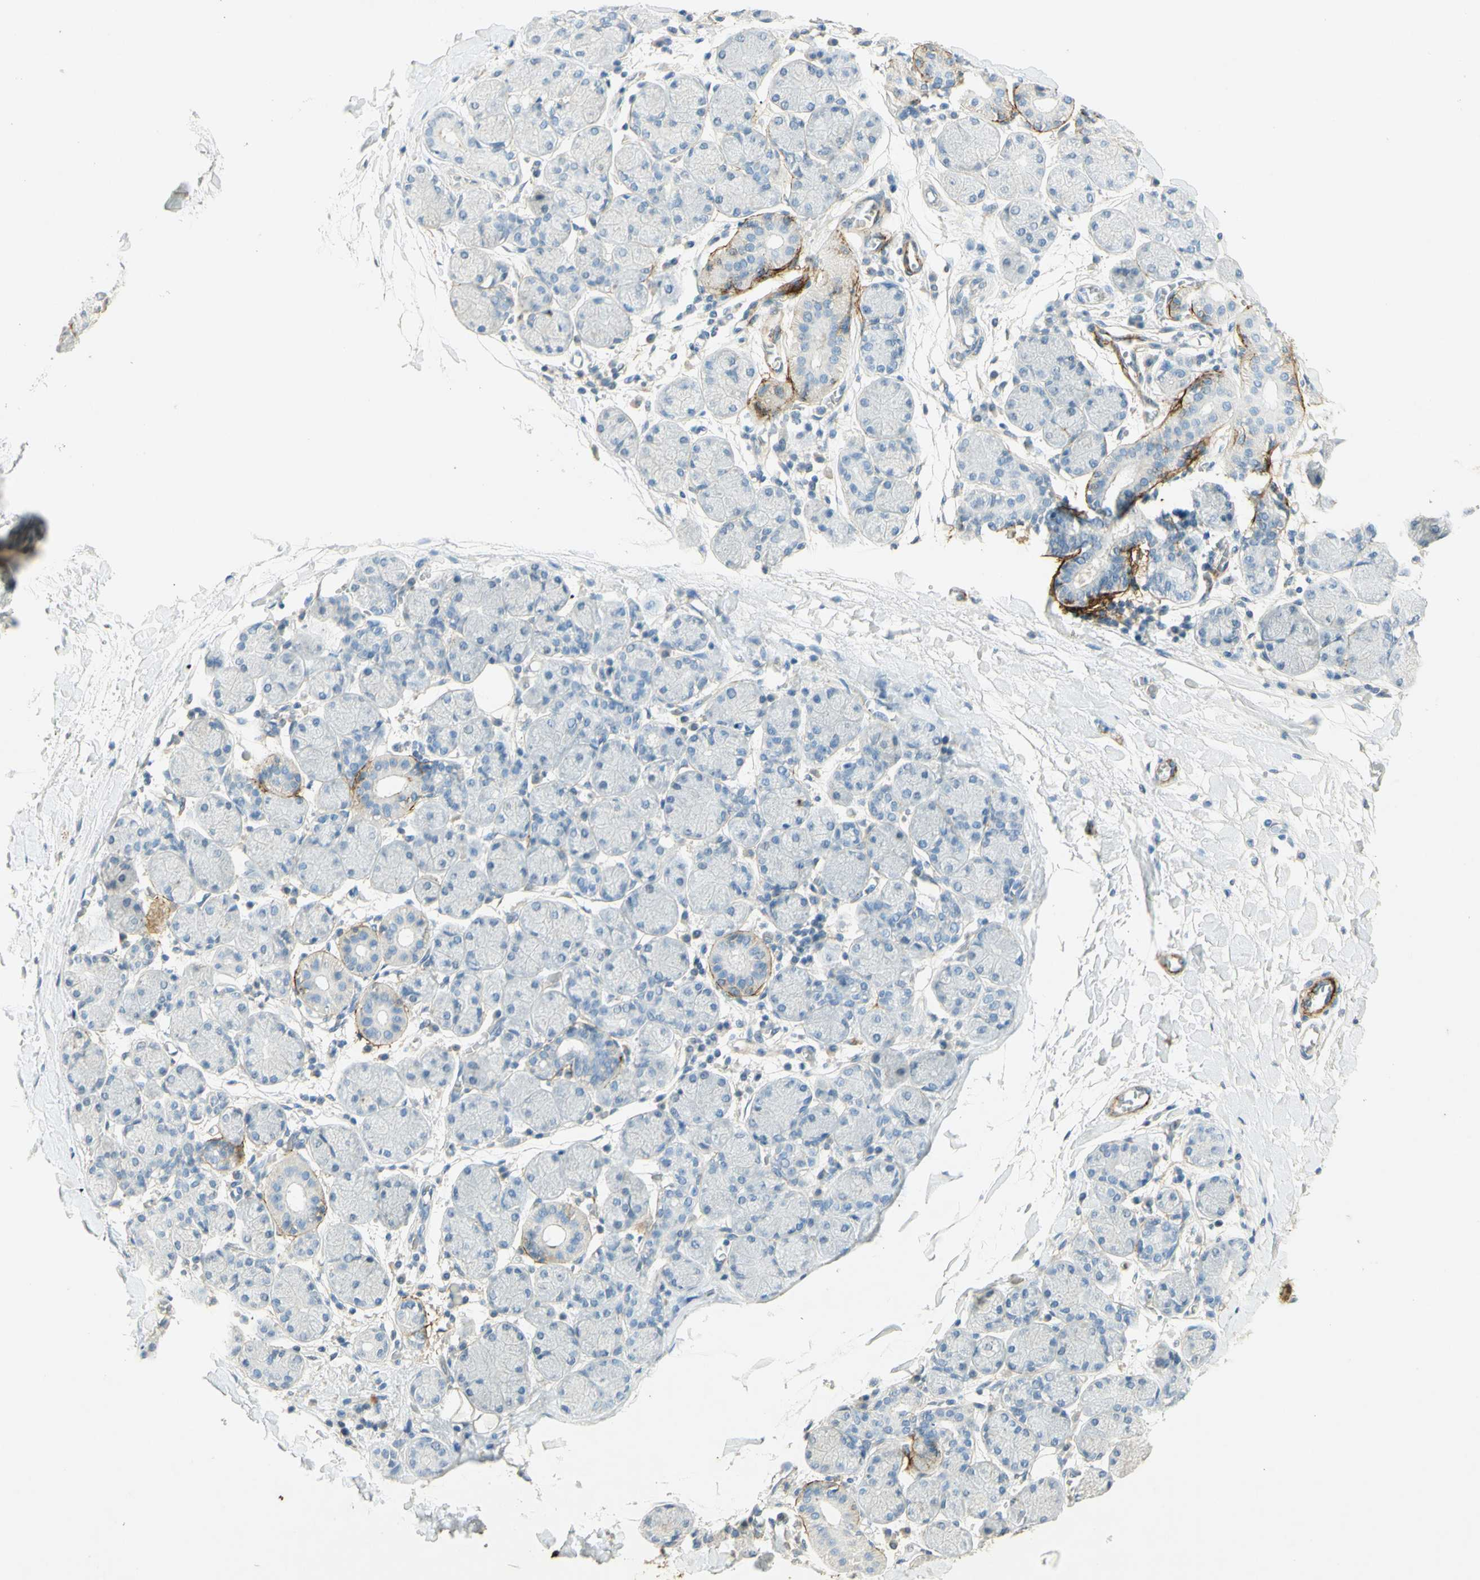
{"staining": {"intensity": "negative", "quantity": "none", "location": "none"}, "tissue": "salivary gland", "cell_type": "Glandular cells", "image_type": "normal", "snomed": [{"axis": "morphology", "description": "Normal tissue, NOS"}, {"axis": "topography", "description": "Salivary gland"}], "caption": "The micrograph displays no staining of glandular cells in benign salivary gland. Brightfield microscopy of immunohistochemistry (IHC) stained with DAB (brown) and hematoxylin (blue), captured at high magnification.", "gene": "TNN", "patient": {"sex": "female", "age": 24}}